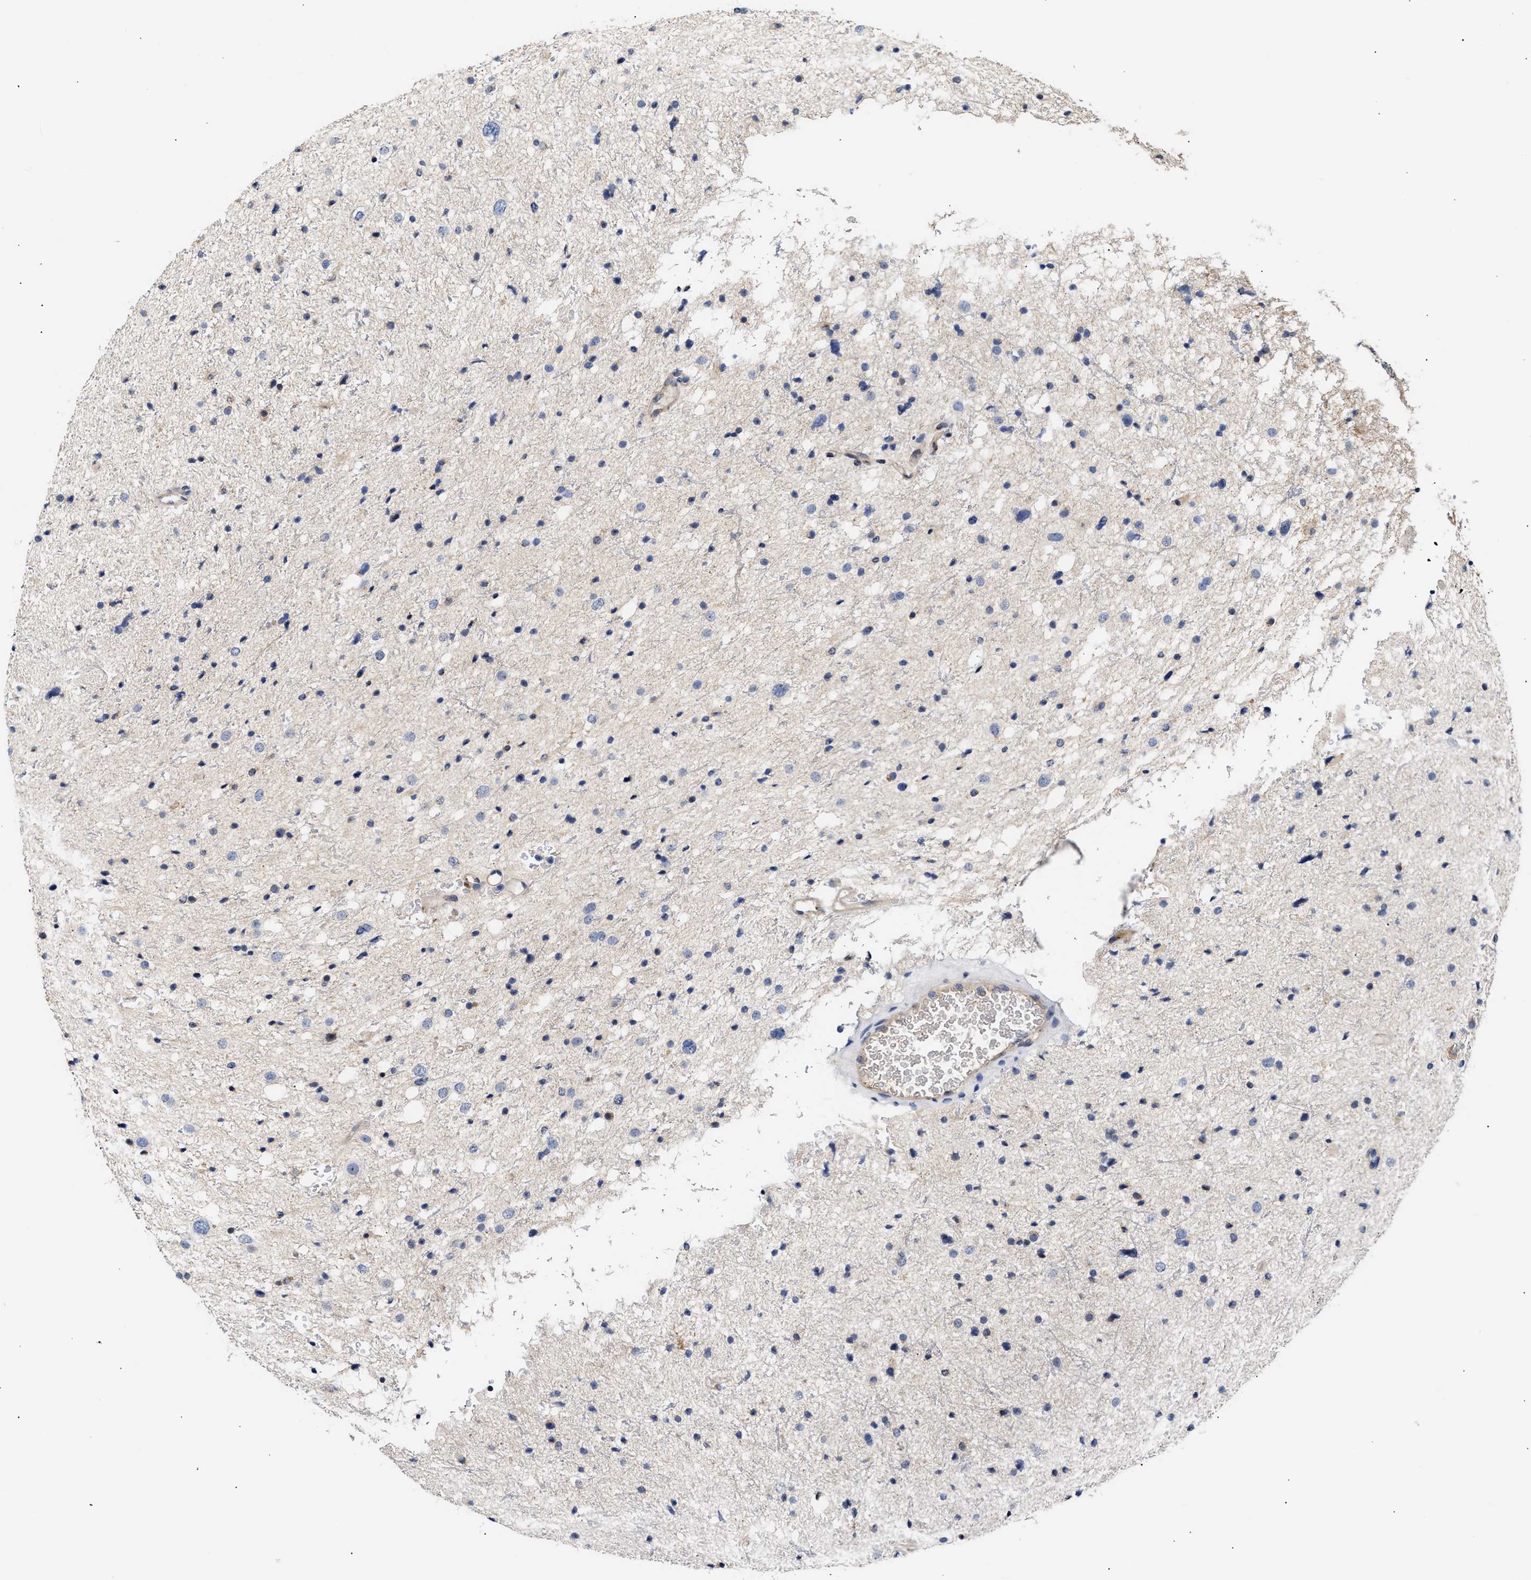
{"staining": {"intensity": "negative", "quantity": "none", "location": "none"}, "tissue": "glioma", "cell_type": "Tumor cells", "image_type": "cancer", "snomed": [{"axis": "morphology", "description": "Glioma, malignant, Low grade"}, {"axis": "topography", "description": "Brain"}], "caption": "Glioma stained for a protein using immunohistochemistry reveals no staining tumor cells.", "gene": "CCDC146", "patient": {"sex": "female", "age": 37}}